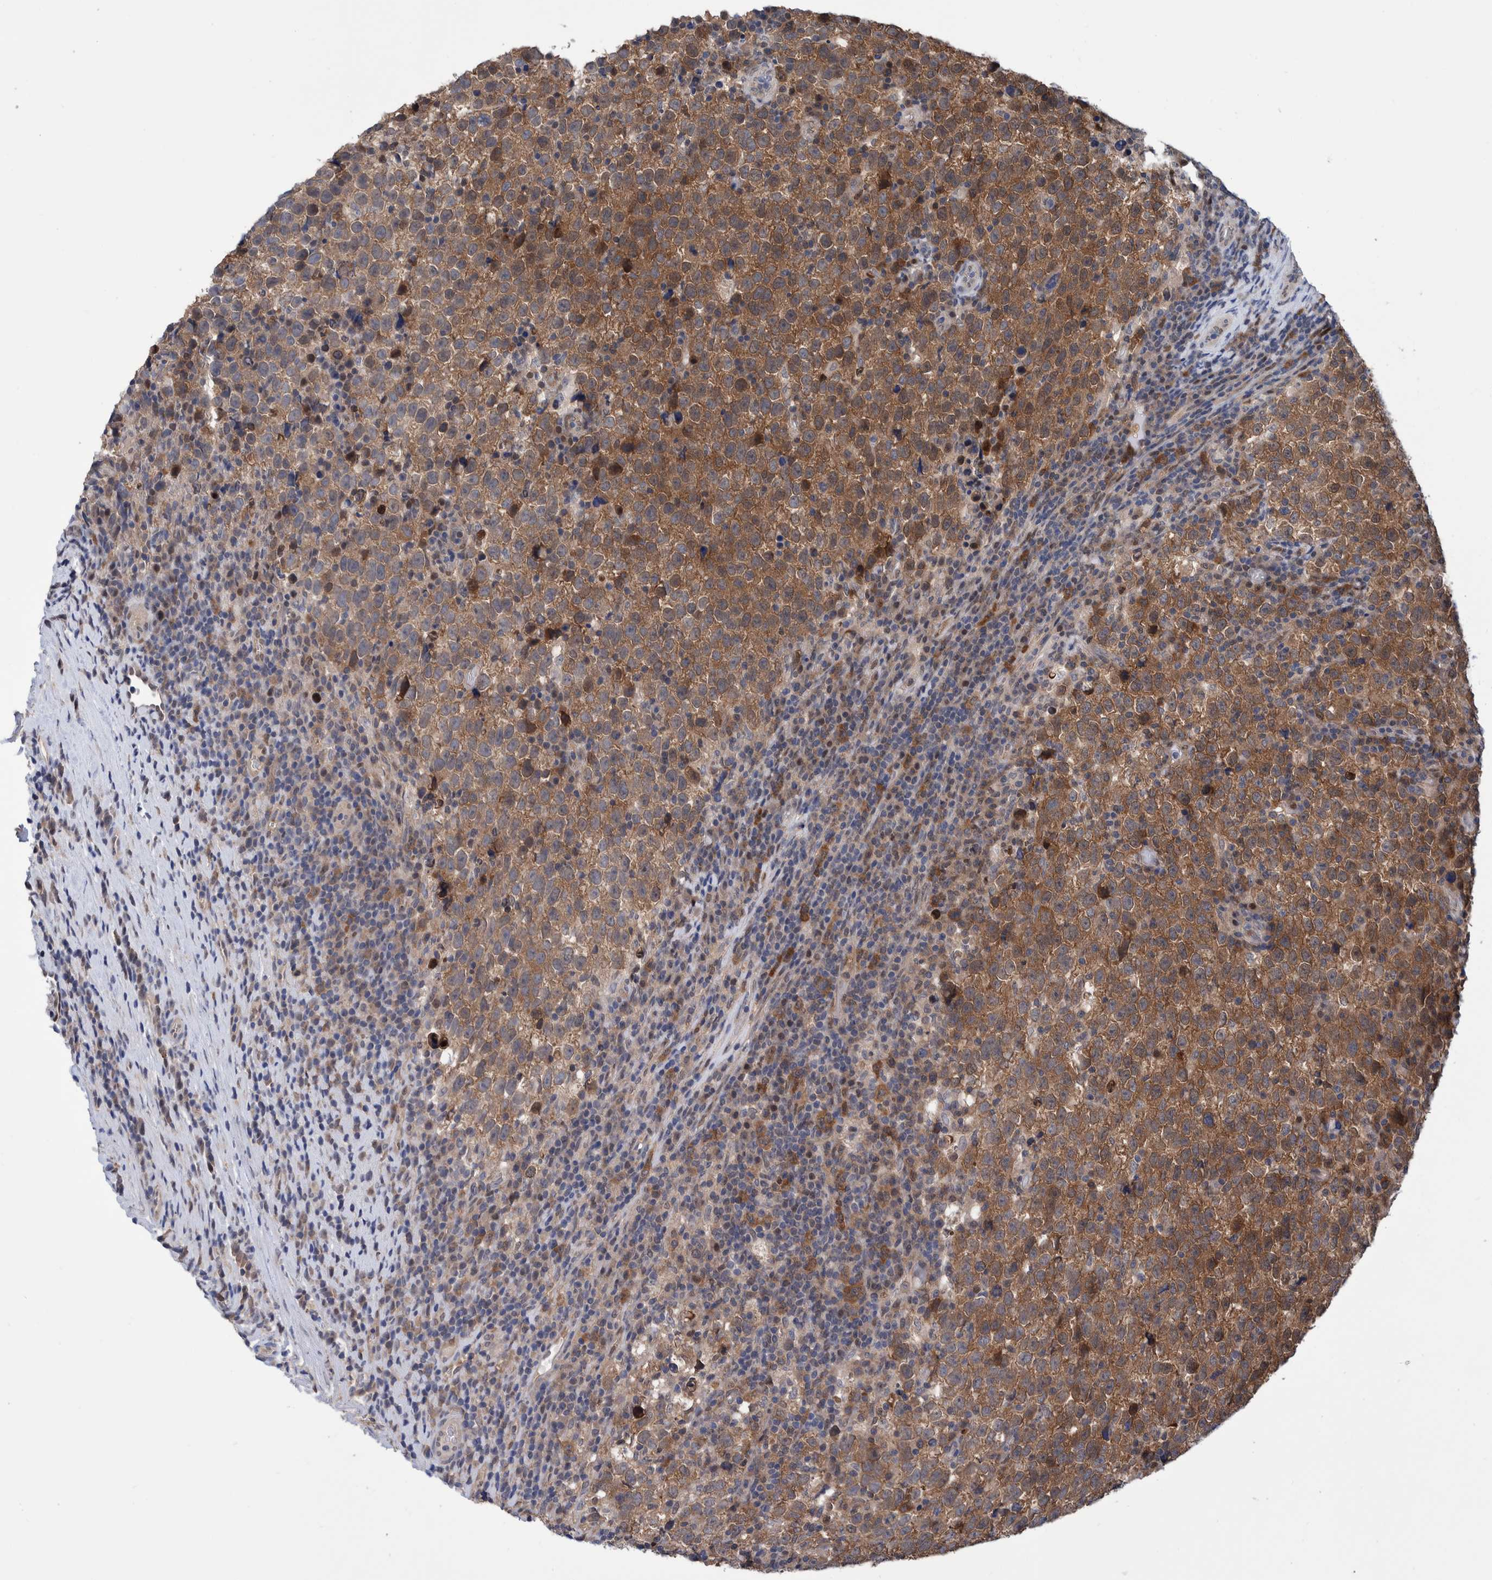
{"staining": {"intensity": "moderate", "quantity": ">75%", "location": "cytoplasmic/membranous"}, "tissue": "testis cancer", "cell_type": "Tumor cells", "image_type": "cancer", "snomed": [{"axis": "morphology", "description": "Normal tissue, NOS"}, {"axis": "morphology", "description": "Seminoma, NOS"}, {"axis": "topography", "description": "Testis"}], "caption": "There is medium levels of moderate cytoplasmic/membranous positivity in tumor cells of testis seminoma, as demonstrated by immunohistochemical staining (brown color).", "gene": "PFAS", "patient": {"sex": "male", "age": 43}}